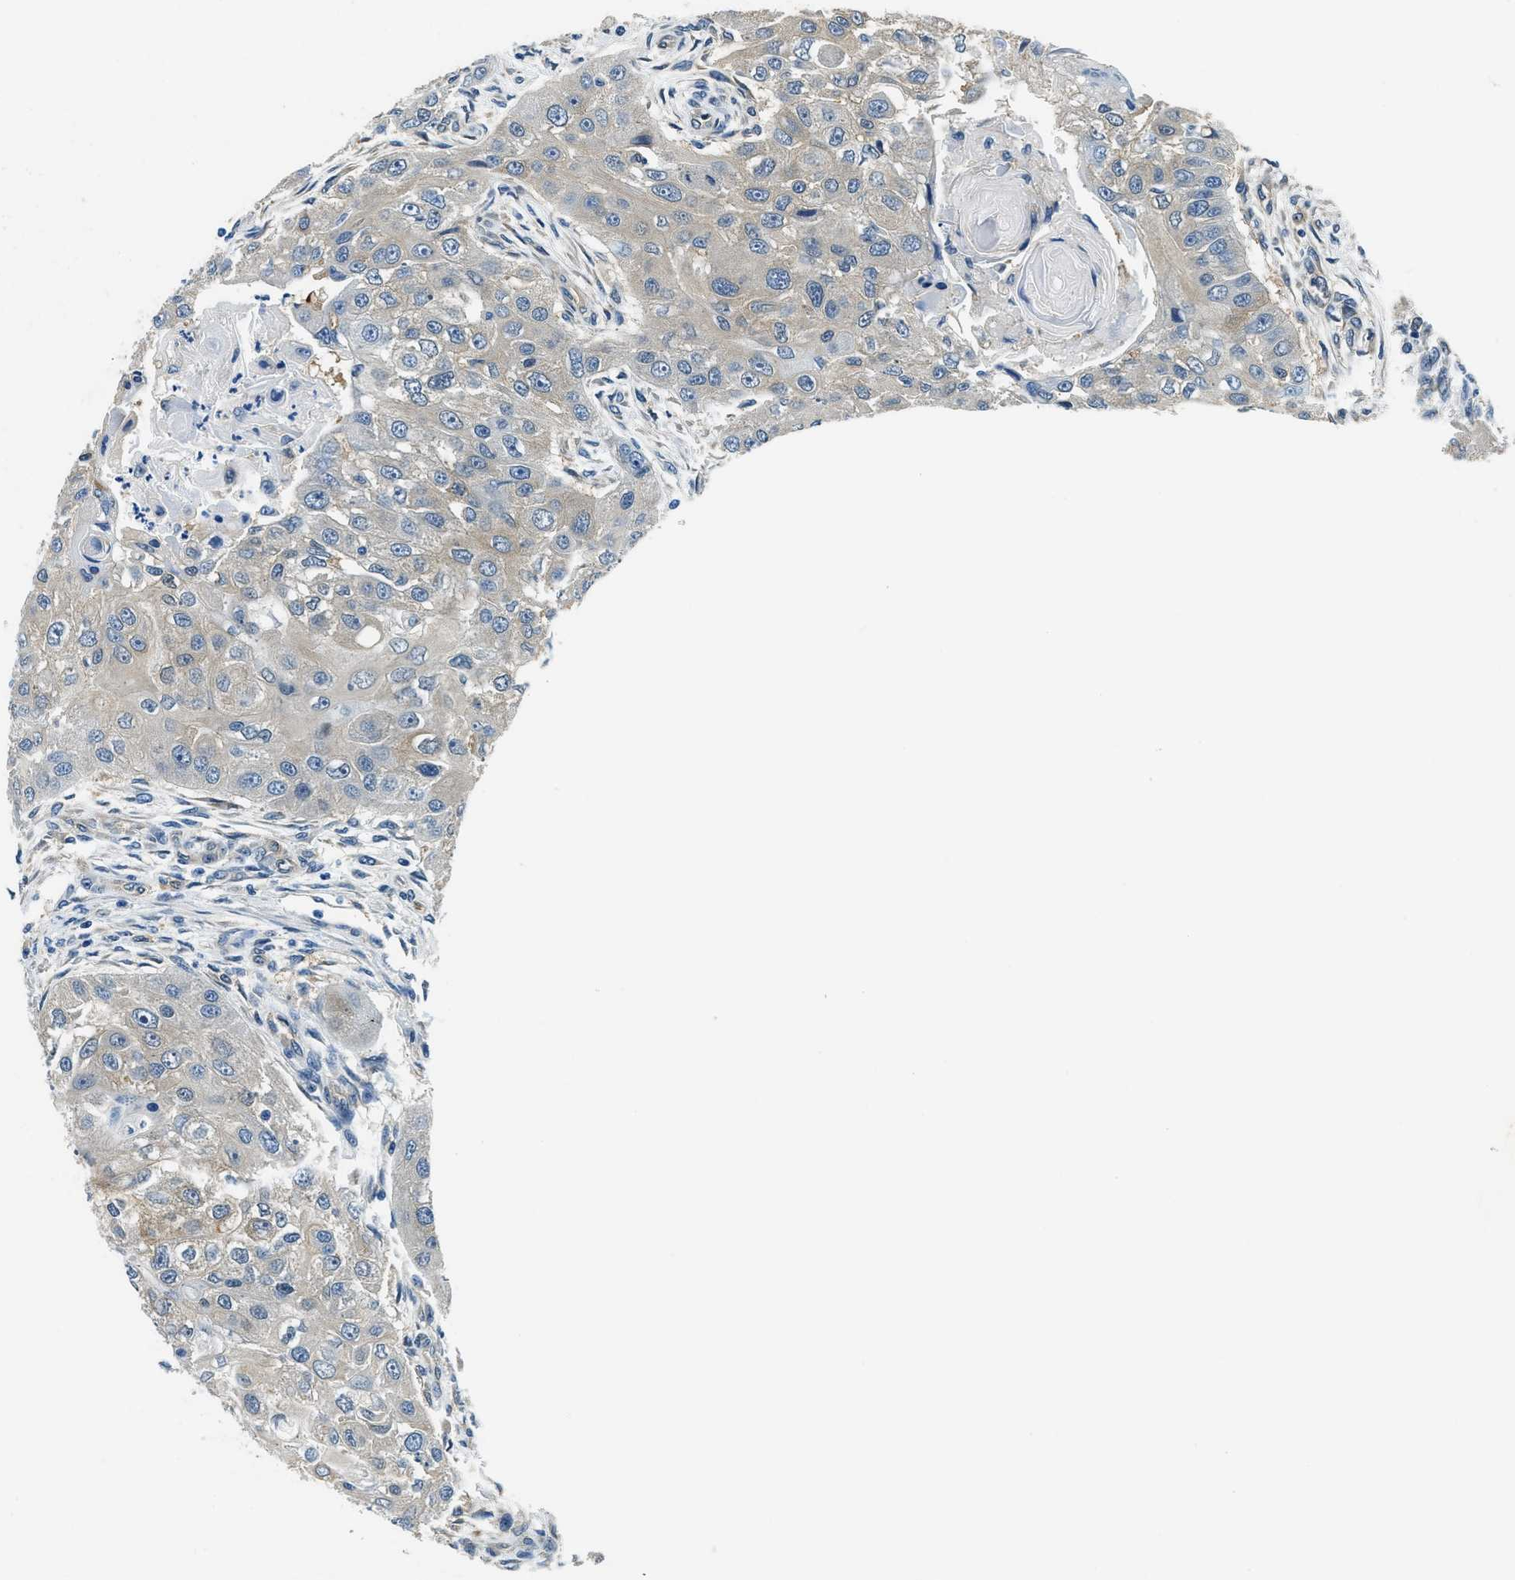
{"staining": {"intensity": "weak", "quantity": "25%-75%", "location": "cytoplasmic/membranous"}, "tissue": "head and neck cancer", "cell_type": "Tumor cells", "image_type": "cancer", "snomed": [{"axis": "morphology", "description": "Normal tissue, NOS"}, {"axis": "morphology", "description": "Squamous cell carcinoma, NOS"}, {"axis": "topography", "description": "Skeletal muscle"}, {"axis": "topography", "description": "Head-Neck"}], "caption": "About 25%-75% of tumor cells in human squamous cell carcinoma (head and neck) demonstrate weak cytoplasmic/membranous protein positivity as visualized by brown immunohistochemical staining.", "gene": "TWF1", "patient": {"sex": "male", "age": 51}}